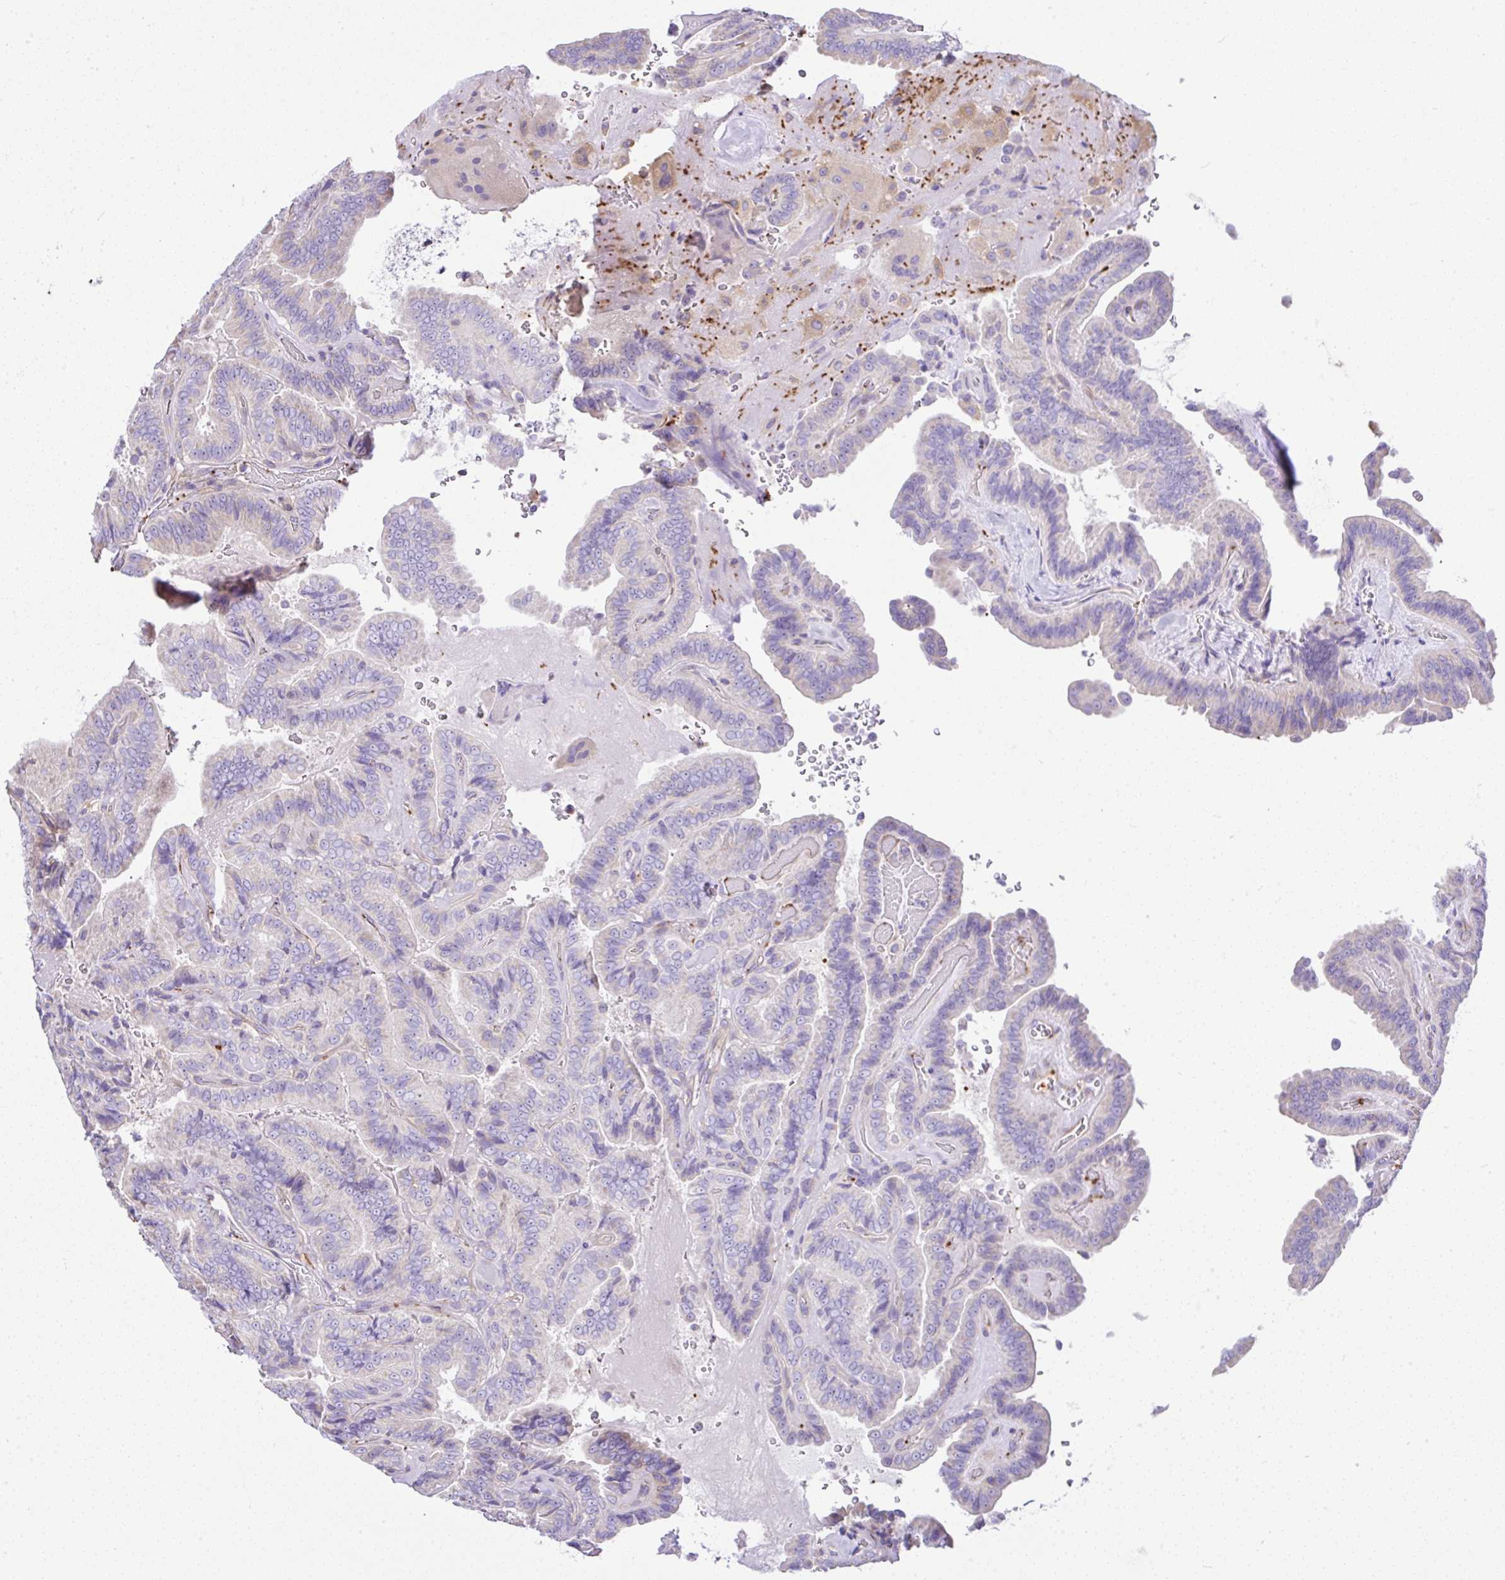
{"staining": {"intensity": "negative", "quantity": "none", "location": "none"}, "tissue": "thyroid cancer", "cell_type": "Tumor cells", "image_type": "cancer", "snomed": [{"axis": "morphology", "description": "Papillary adenocarcinoma, NOS"}, {"axis": "topography", "description": "Thyroid gland"}], "caption": "The immunohistochemistry (IHC) image has no significant staining in tumor cells of thyroid papillary adenocarcinoma tissue.", "gene": "CCDC142", "patient": {"sex": "male", "age": 61}}